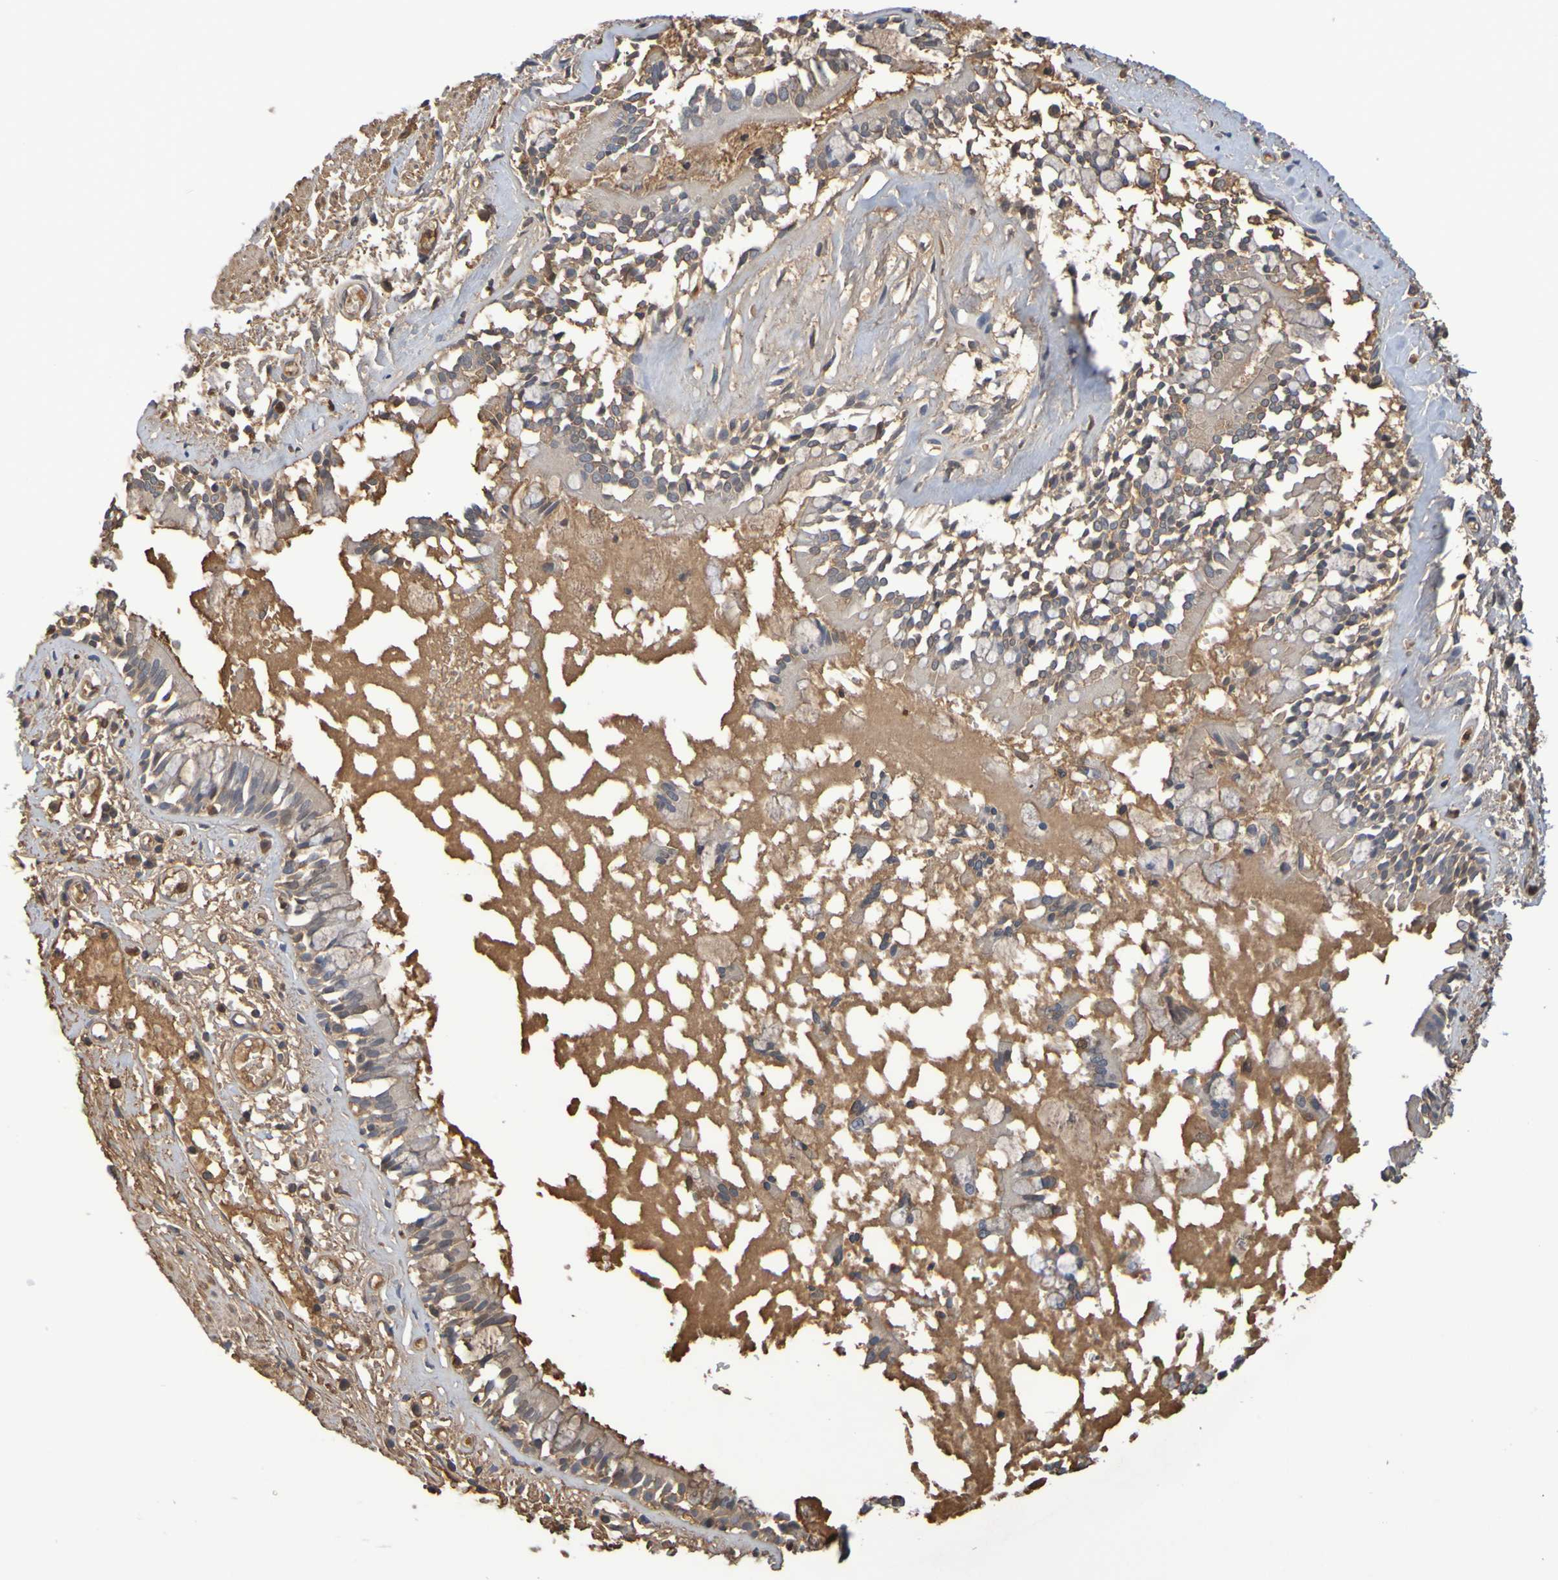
{"staining": {"intensity": "weak", "quantity": "25%-75%", "location": "cytoplasmic/membranous"}, "tissue": "bronchus", "cell_type": "Respiratory epithelial cells", "image_type": "normal", "snomed": [{"axis": "morphology", "description": "Normal tissue, NOS"}, {"axis": "morphology", "description": "Inflammation, NOS"}, {"axis": "topography", "description": "Cartilage tissue"}, {"axis": "topography", "description": "Lung"}], "caption": "Unremarkable bronchus displays weak cytoplasmic/membranous positivity in about 25%-75% of respiratory epithelial cells.", "gene": "GAB3", "patient": {"sex": "male", "age": 71}}